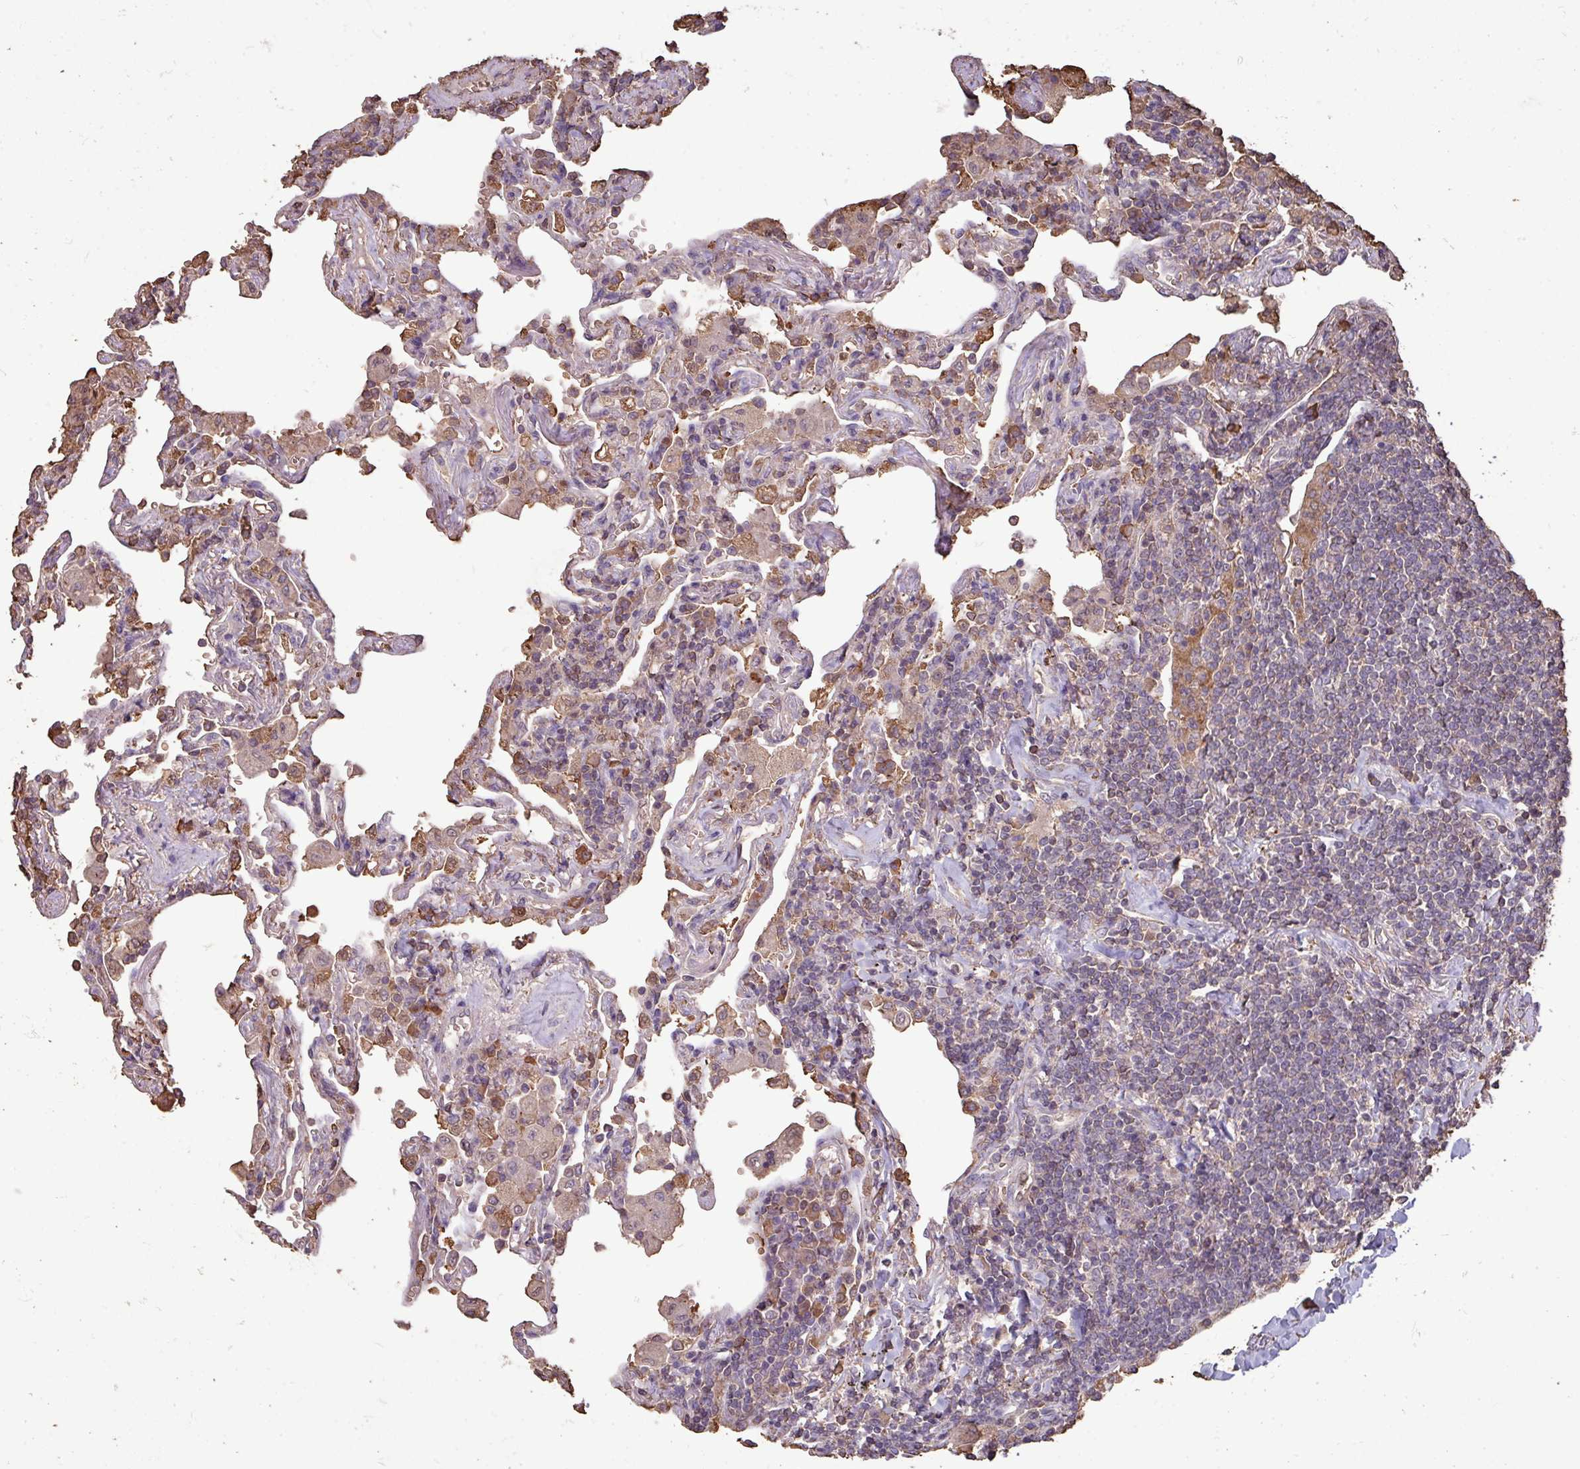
{"staining": {"intensity": "negative", "quantity": "none", "location": "none"}, "tissue": "lymphoma", "cell_type": "Tumor cells", "image_type": "cancer", "snomed": [{"axis": "morphology", "description": "Malignant lymphoma, non-Hodgkin's type, Low grade"}, {"axis": "topography", "description": "Lung"}], "caption": "DAB immunohistochemical staining of human low-grade malignant lymphoma, non-Hodgkin's type exhibits no significant staining in tumor cells.", "gene": "CAMK2B", "patient": {"sex": "female", "age": 71}}